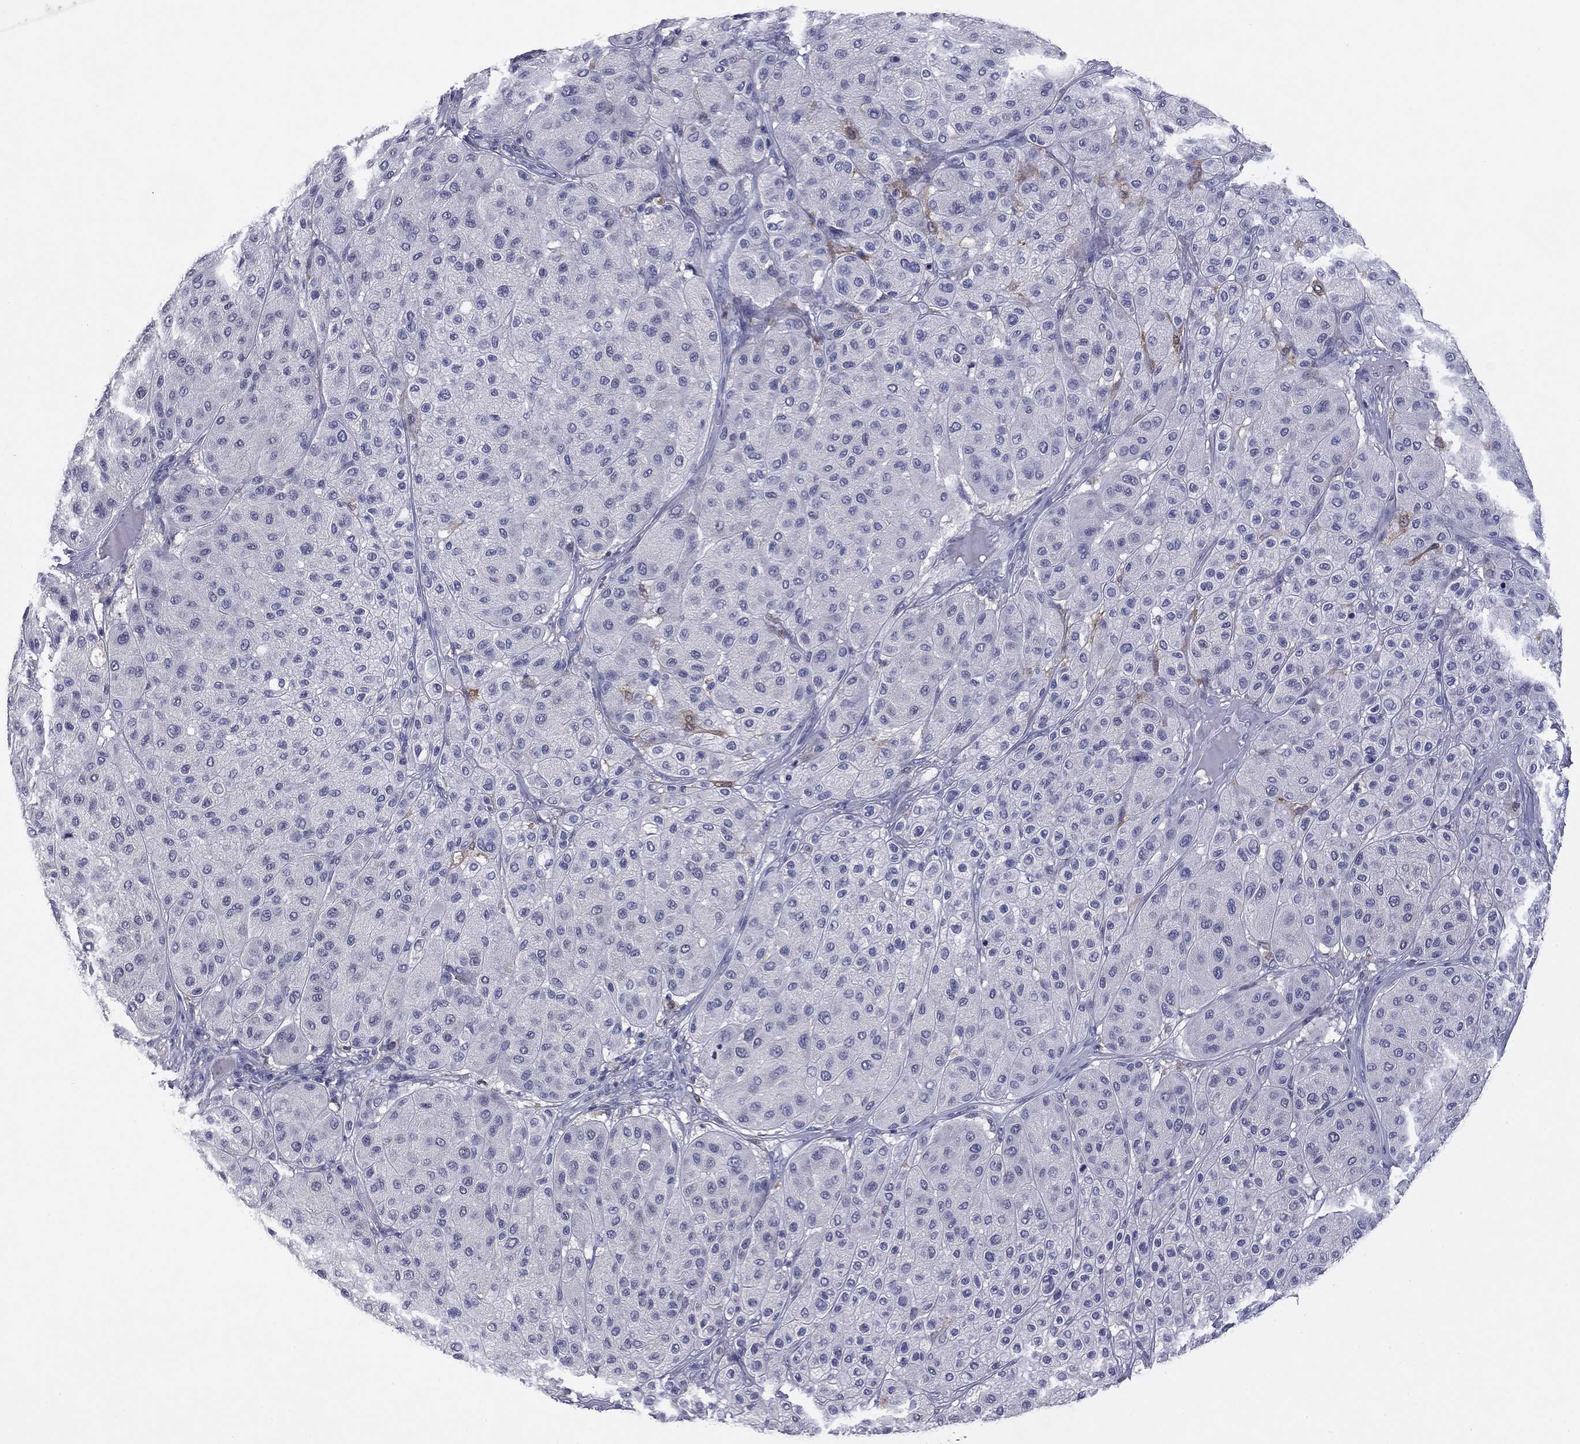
{"staining": {"intensity": "negative", "quantity": "none", "location": "none"}, "tissue": "melanoma", "cell_type": "Tumor cells", "image_type": "cancer", "snomed": [{"axis": "morphology", "description": "Malignant melanoma, Metastatic site"}, {"axis": "topography", "description": "Smooth muscle"}], "caption": "Immunohistochemical staining of melanoma shows no significant staining in tumor cells. The staining is performed using DAB (3,3'-diaminobenzidine) brown chromogen with nuclei counter-stained in using hematoxylin.", "gene": "CFAP119", "patient": {"sex": "male", "age": 41}}